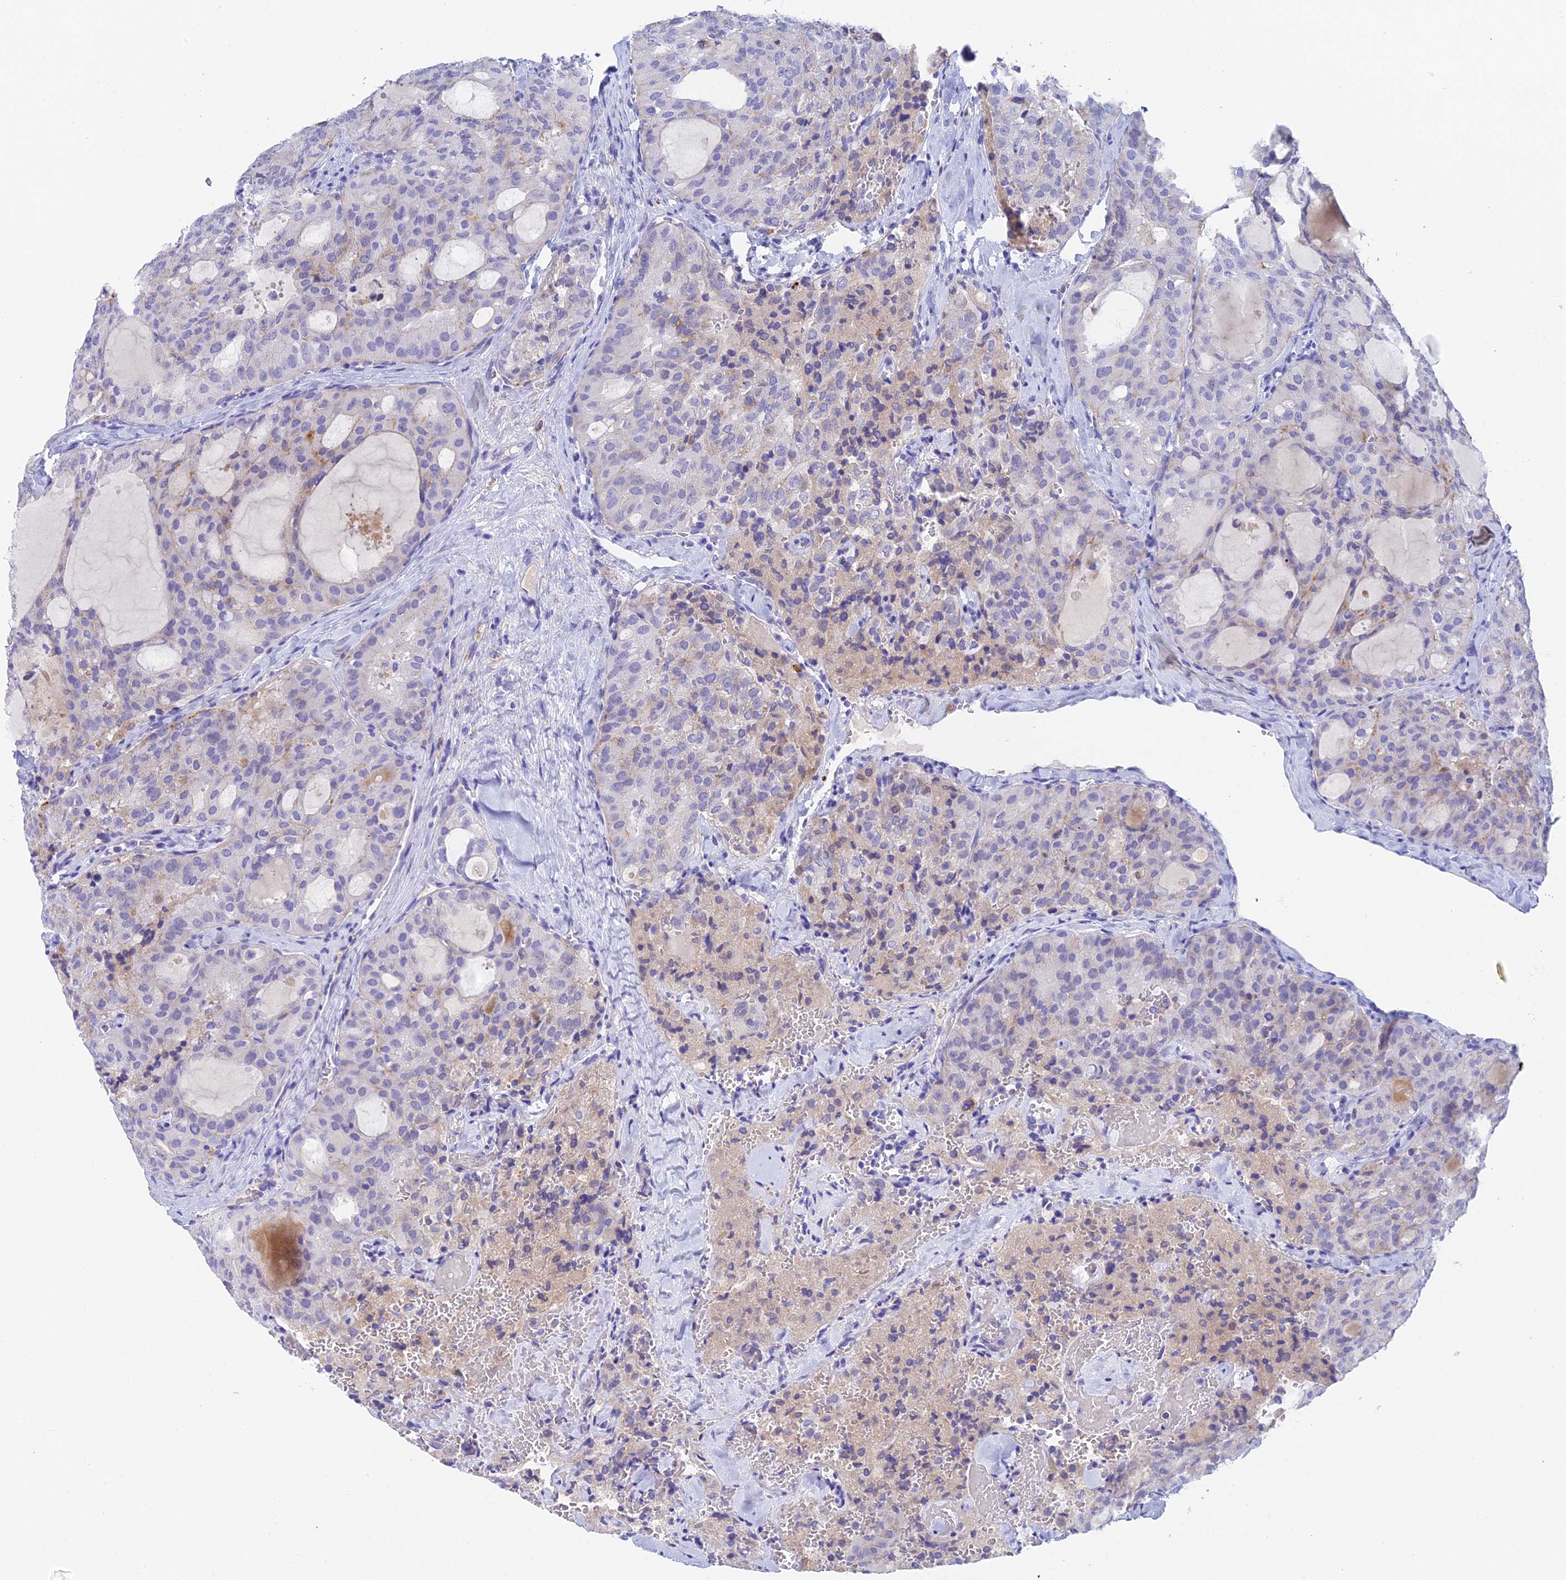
{"staining": {"intensity": "weak", "quantity": "<25%", "location": "cytoplasmic/membranous"}, "tissue": "thyroid cancer", "cell_type": "Tumor cells", "image_type": "cancer", "snomed": [{"axis": "morphology", "description": "Follicular adenoma carcinoma, NOS"}, {"axis": "topography", "description": "Thyroid gland"}], "caption": "IHC image of human follicular adenoma carcinoma (thyroid) stained for a protein (brown), which exhibits no positivity in tumor cells.", "gene": "ADAMTS13", "patient": {"sex": "male", "age": 75}}